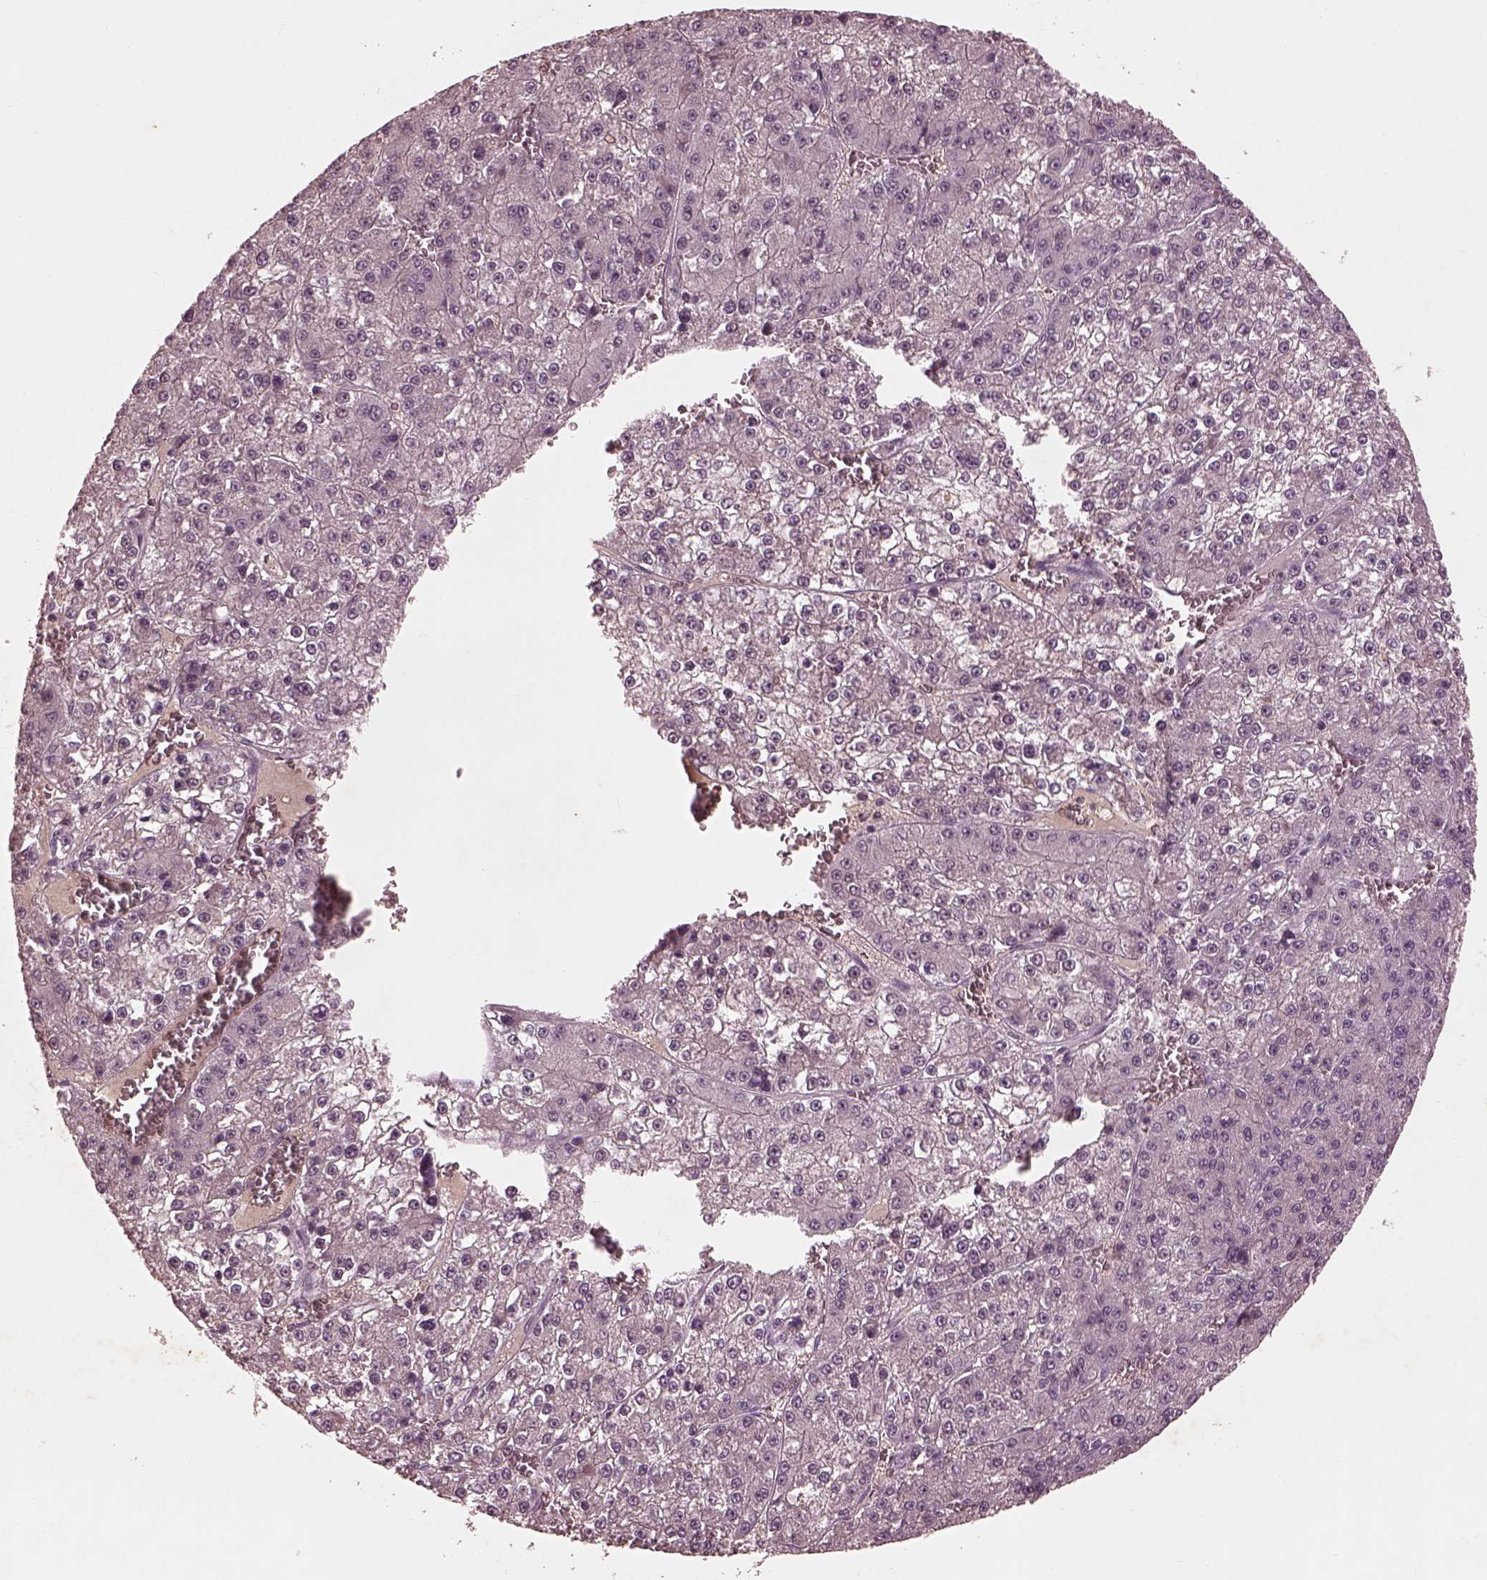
{"staining": {"intensity": "negative", "quantity": "none", "location": "none"}, "tissue": "liver cancer", "cell_type": "Tumor cells", "image_type": "cancer", "snomed": [{"axis": "morphology", "description": "Carcinoma, Hepatocellular, NOS"}, {"axis": "topography", "description": "Liver"}], "caption": "Tumor cells are negative for protein expression in human liver hepatocellular carcinoma.", "gene": "FRRS1L", "patient": {"sex": "female", "age": 73}}